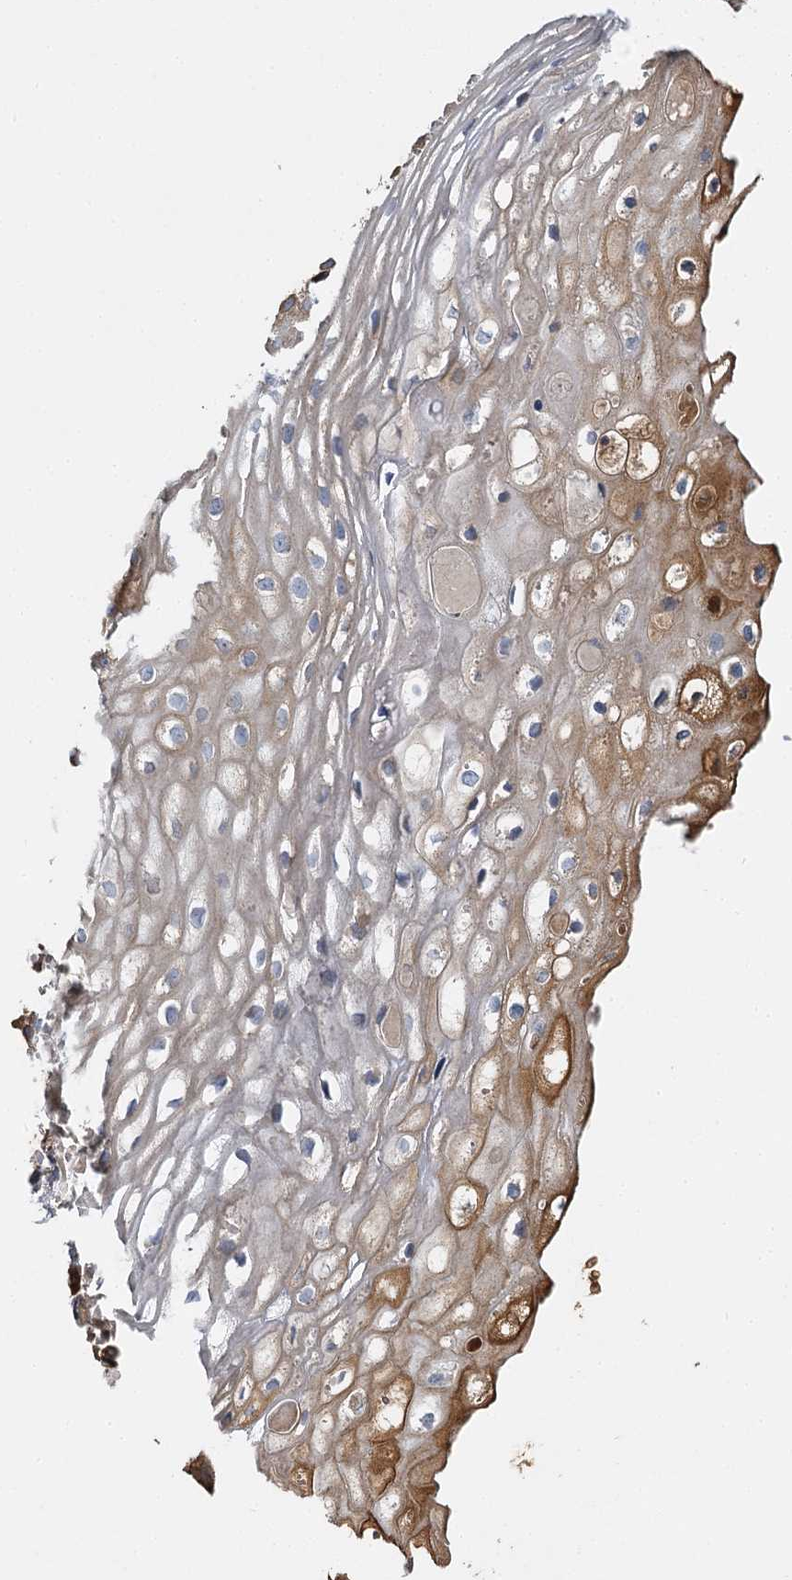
{"staining": {"intensity": "moderate", "quantity": "<25%", "location": "cytoplasmic/membranous"}, "tissue": "vagina", "cell_type": "Squamous epithelial cells", "image_type": "normal", "snomed": [{"axis": "morphology", "description": "Normal tissue, NOS"}, {"axis": "topography", "description": "Vagina"}], "caption": "Protein staining demonstrates moderate cytoplasmic/membranous positivity in about <25% of squamous epithelial cells in normal vagina.", "gene": "BCS1L", "patient": {"sex": "female", "age": 60}}